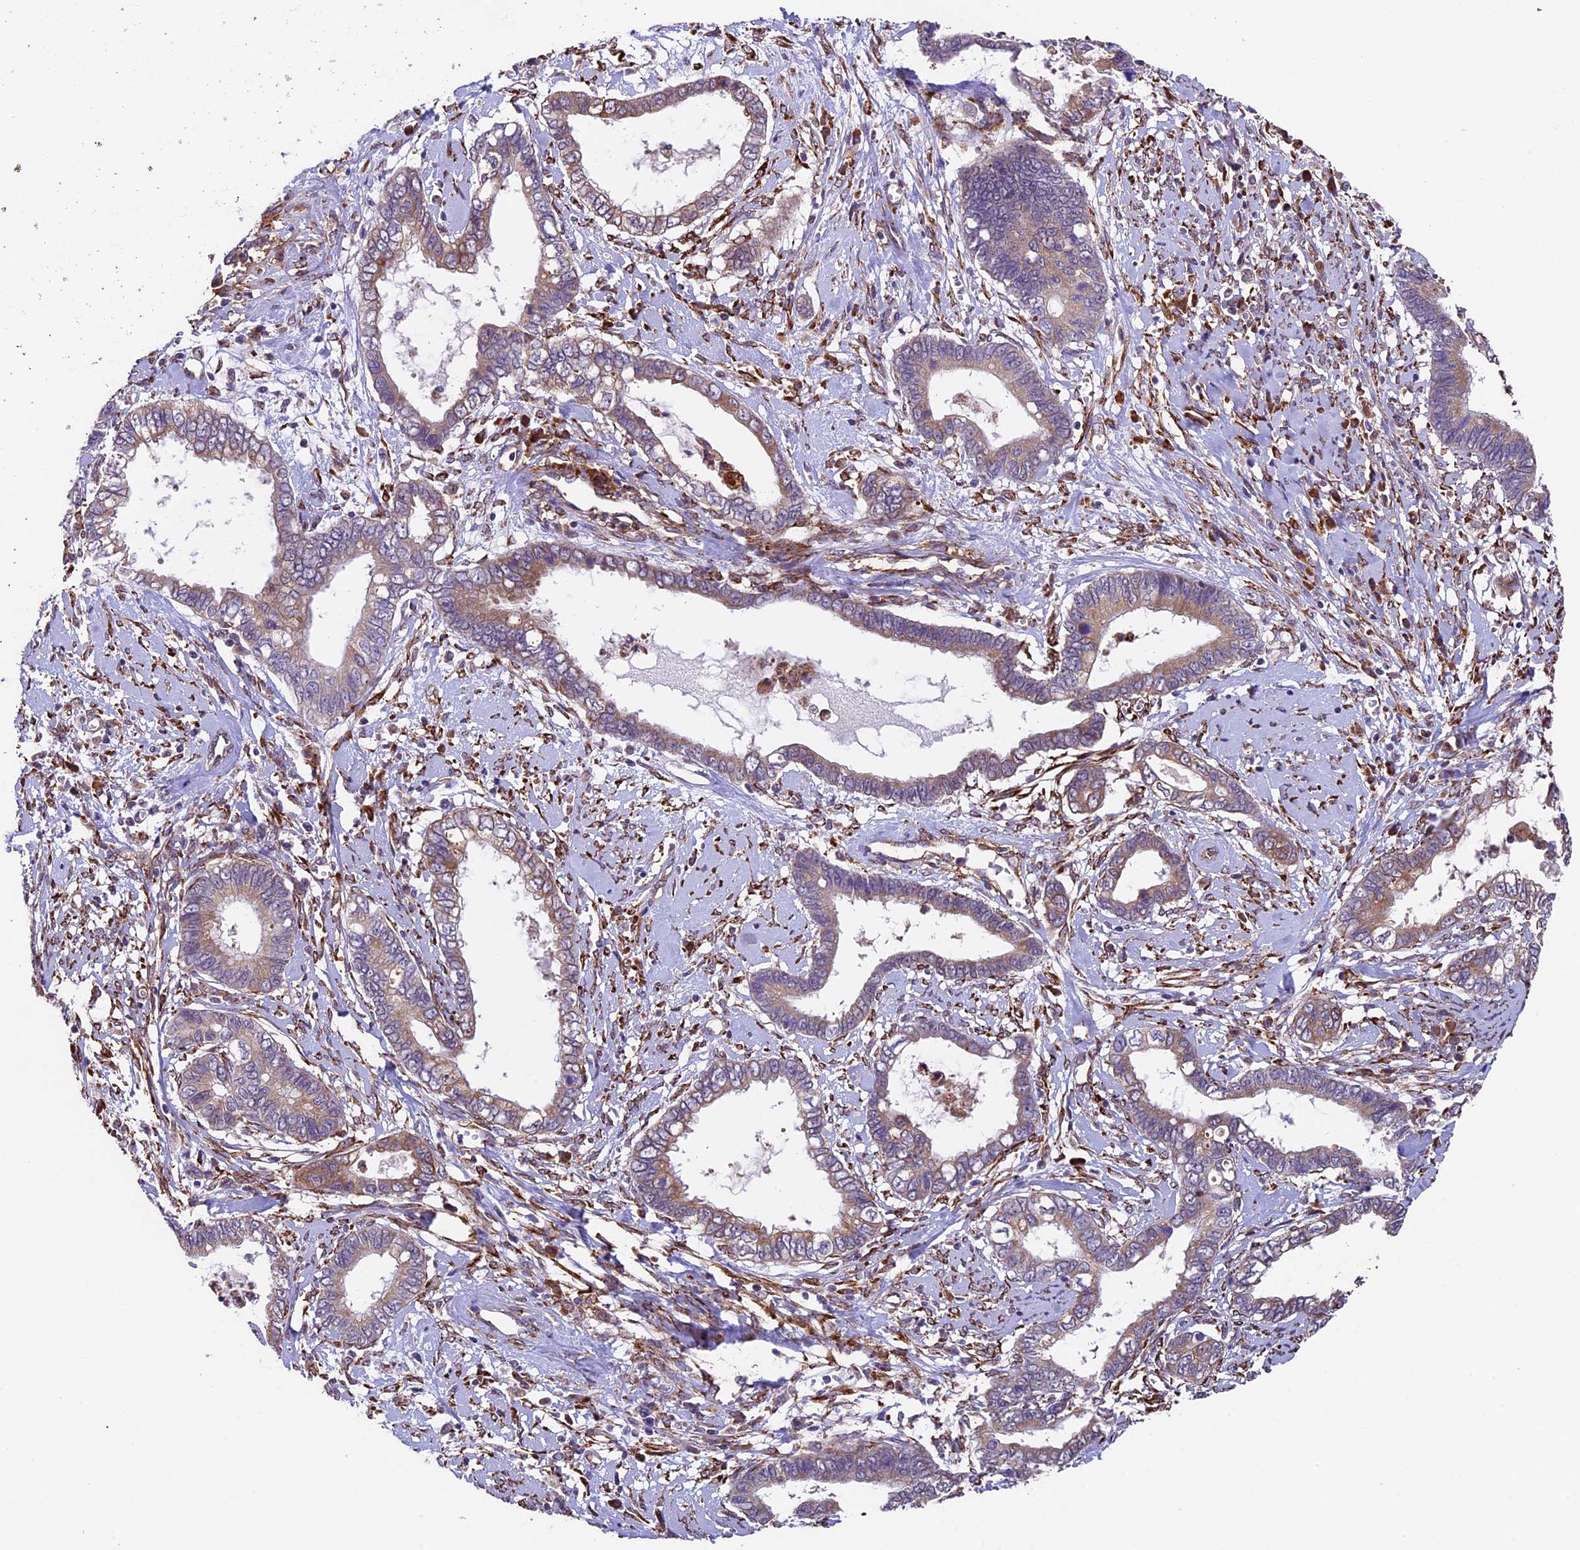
{"staining": {"intensity": "weak", "quantity": "<25%", "location": "cytoplasmic/membranous"}, "tissue": "cervical cancer", "cell_type": "Tumor cells", "image_type": "cancer", "snomed": [{"axis": "morphology", "description": "Adenocarcinoma, NOS"}, {"axis": "topography", "description": "Cervix"}], "caption": "A histopathology image of human cervical cancer (adenocarcinoma) is negative for staining in tumor cells. (Stains: DAB (3,3'-diaminobenzidine) immunohistochemistry (IHC) with hematoxylin counter stain, Microscopy: brightfield microscopy at high magnification).", "gene": "LSM7", "patient": {"sex": "female", "age": 44}}